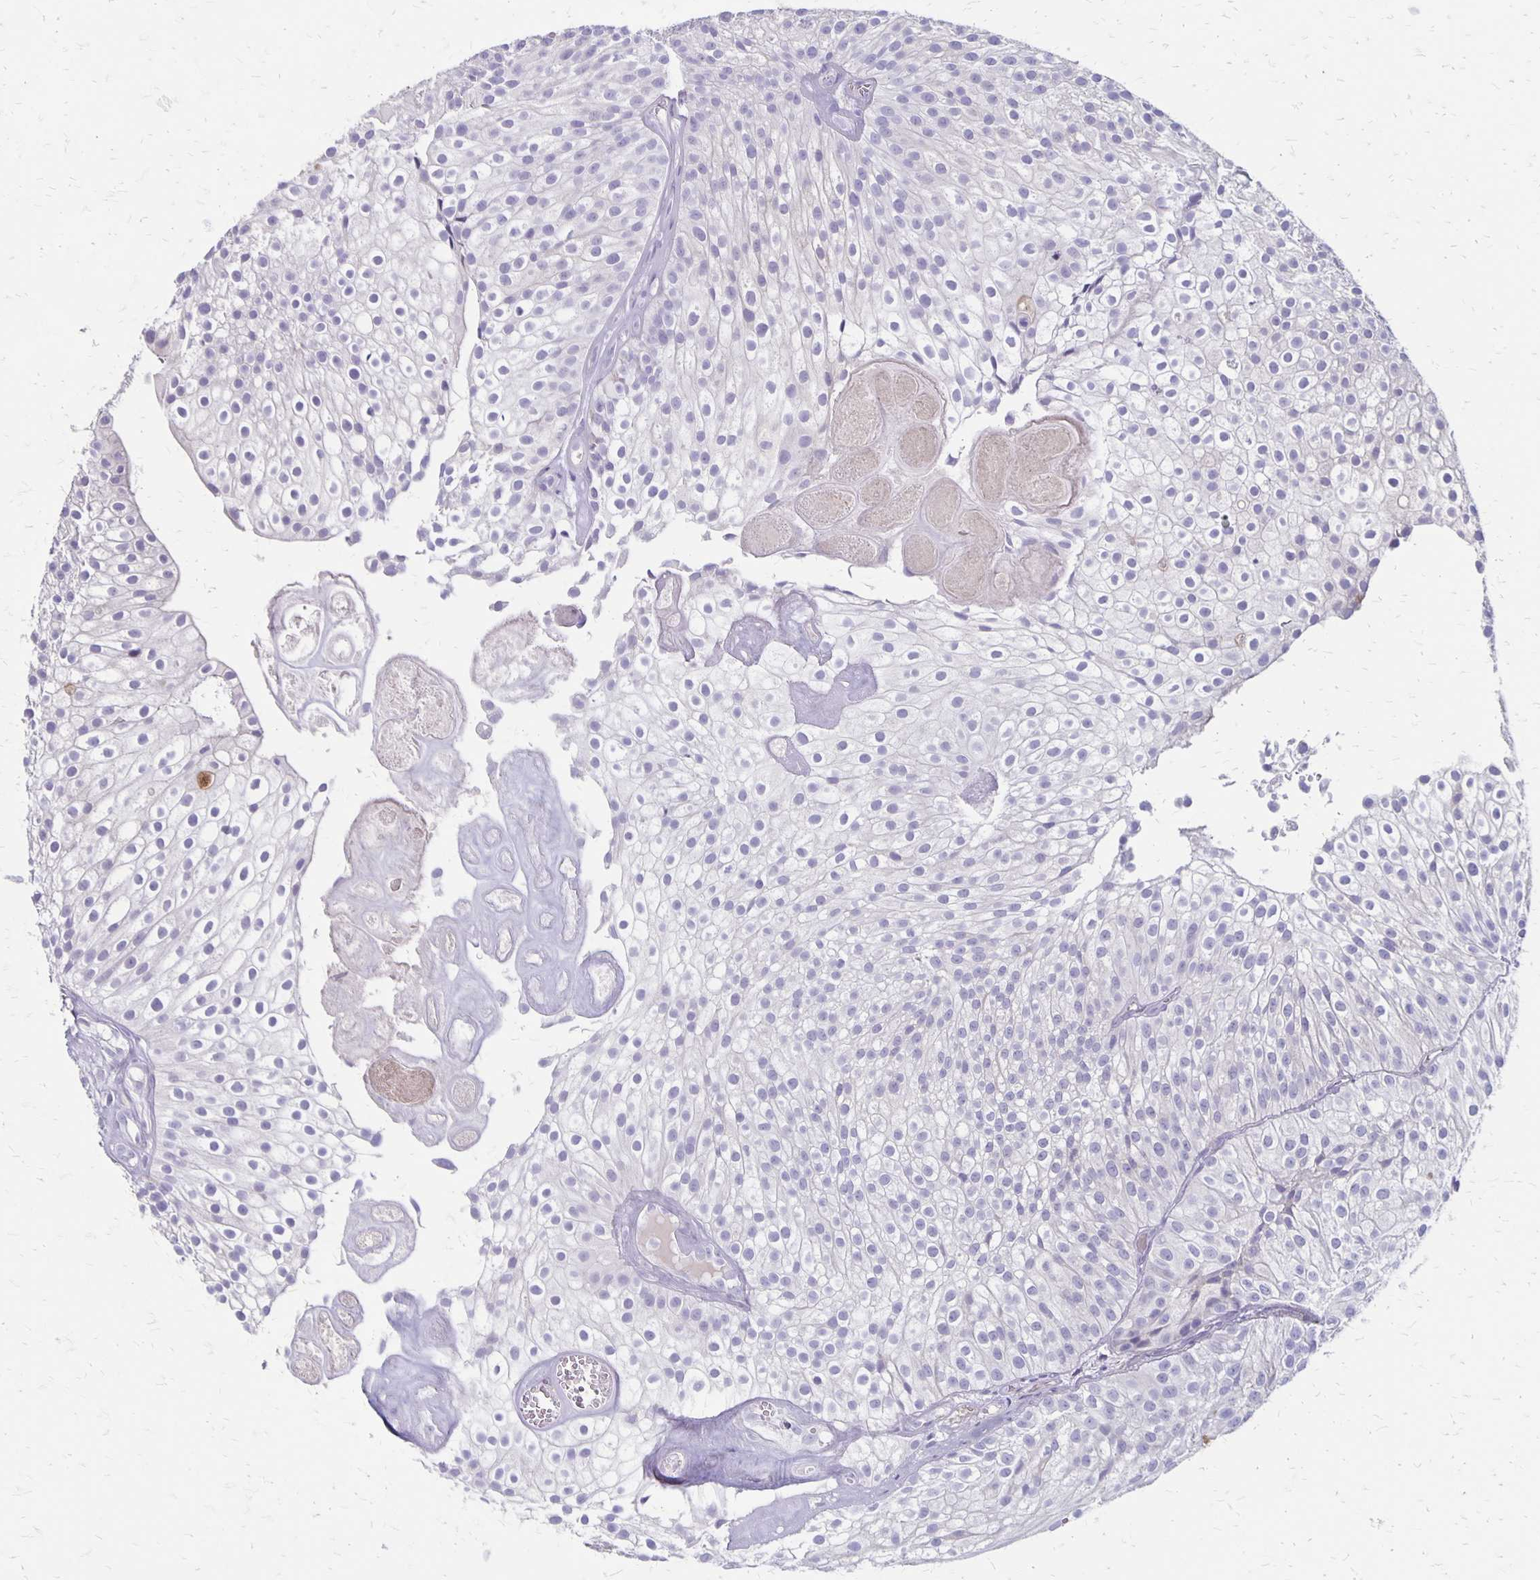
{"staining": {"intensity": "negative", "quantity": "none", "location": "none"}, "tissue": "urothelial cancer", "cell_type": "Tumor cells", "image_type": "cancer", "snomed": [{"axis": "morphology", "description": "Urothelial carcinoma, Low grade"}, {"axis": "topography", "description": "Urinary bladder"}], "caption": "Immunohistochemical staining of human urothelial cancer displays no significant positivity in tumor cells.", "gene": "HOMER1", "patient": {"sex": "male", "age": 70}}